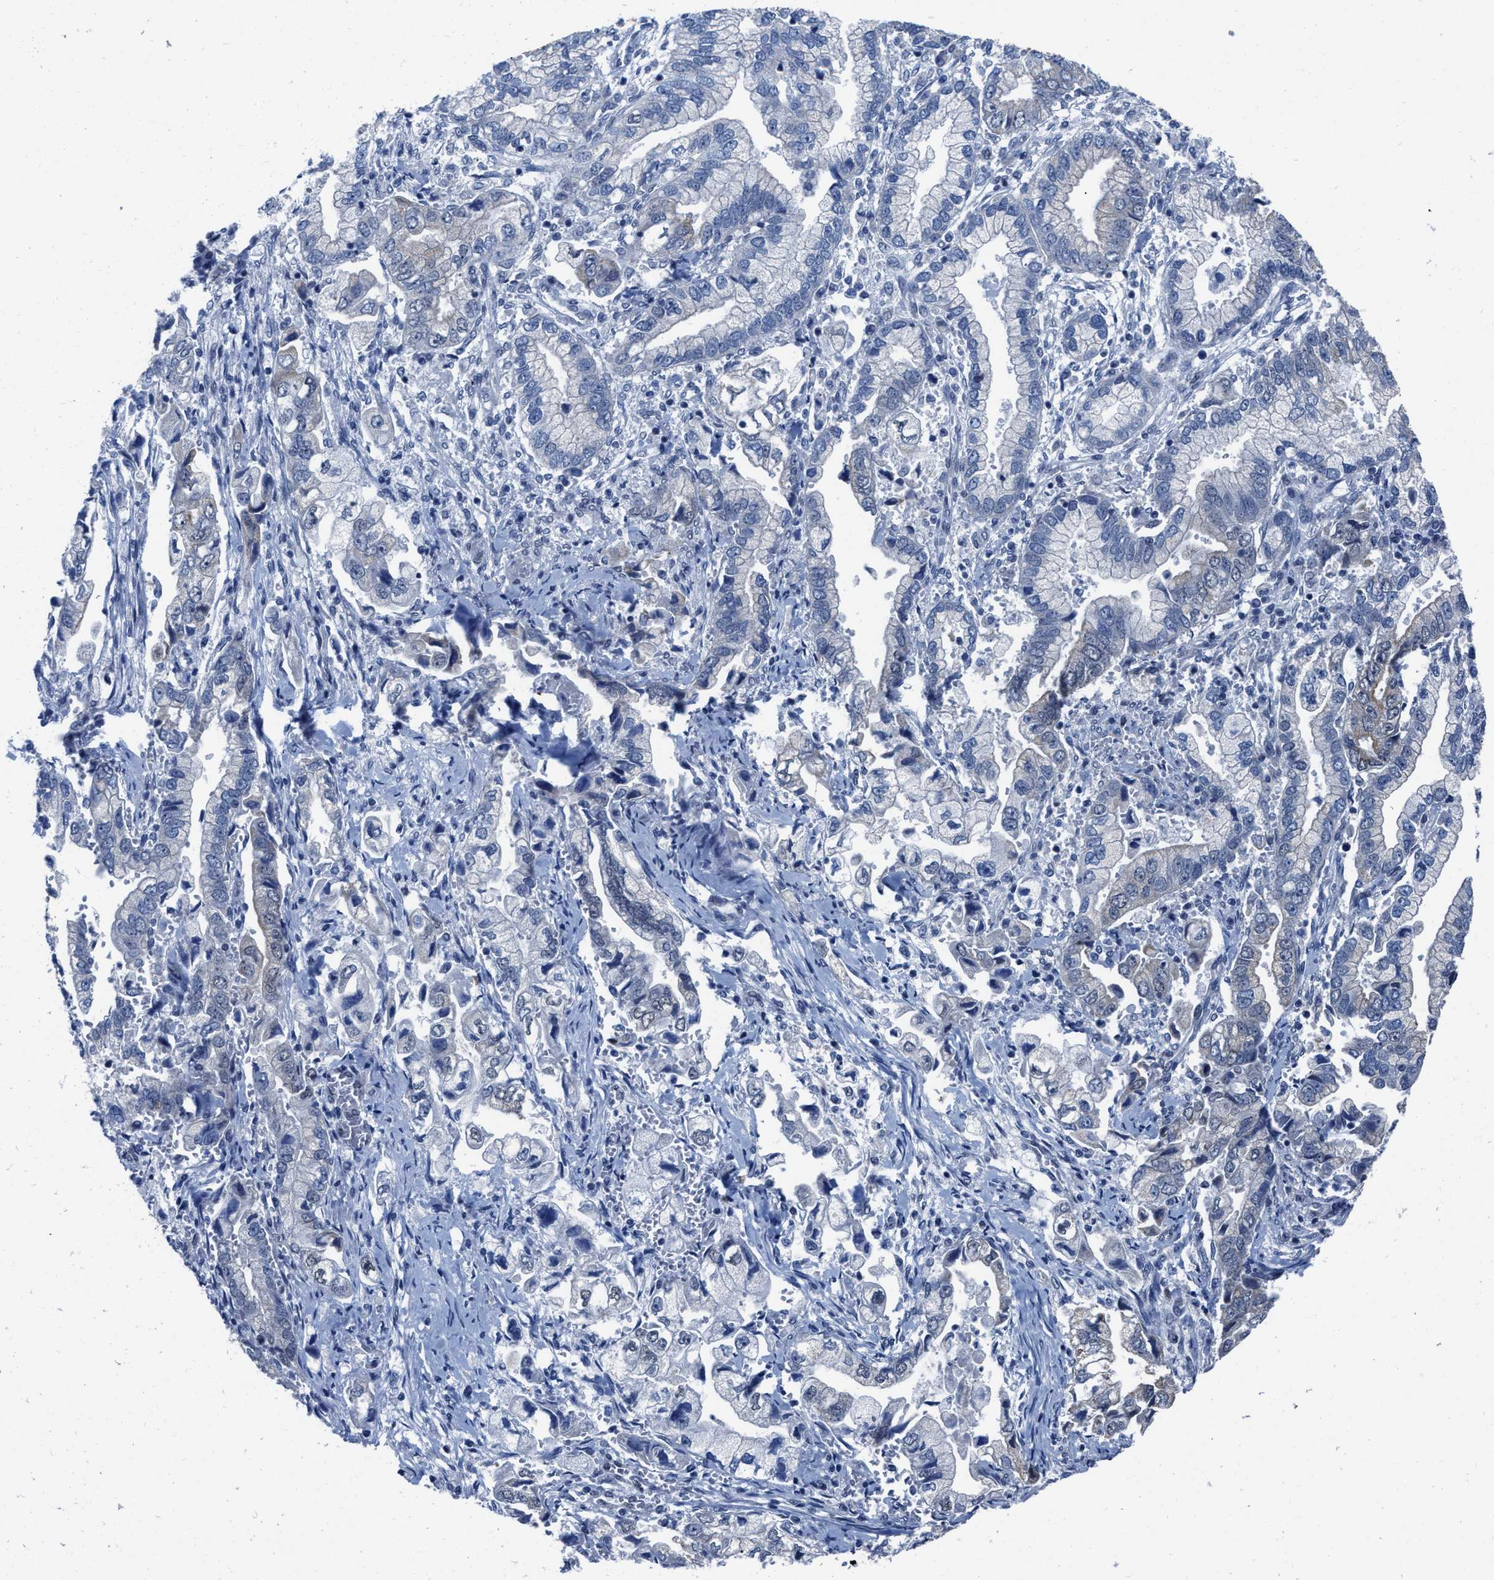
{"staining": {"intensity": "negative", "quantity": "none", "location": "none"}, "tissue": "stomach cancer", "cell_type": "Tumor cells", "image_type": "cancer", "snomed": [{"axis": "morphology", "description": "Normal tissue, NOS"}, {"axis": "morphology", "description": "Adenocarcinoma, NOS"}, {"axis": "topography", "description": "Stomach"}], "caption": "Immunohistochemistry of human adenocarcinoma (stomach) displays no expression in tumor cells.", "gene": "ID3", "patient": {"sex": "male", "age": 62}}